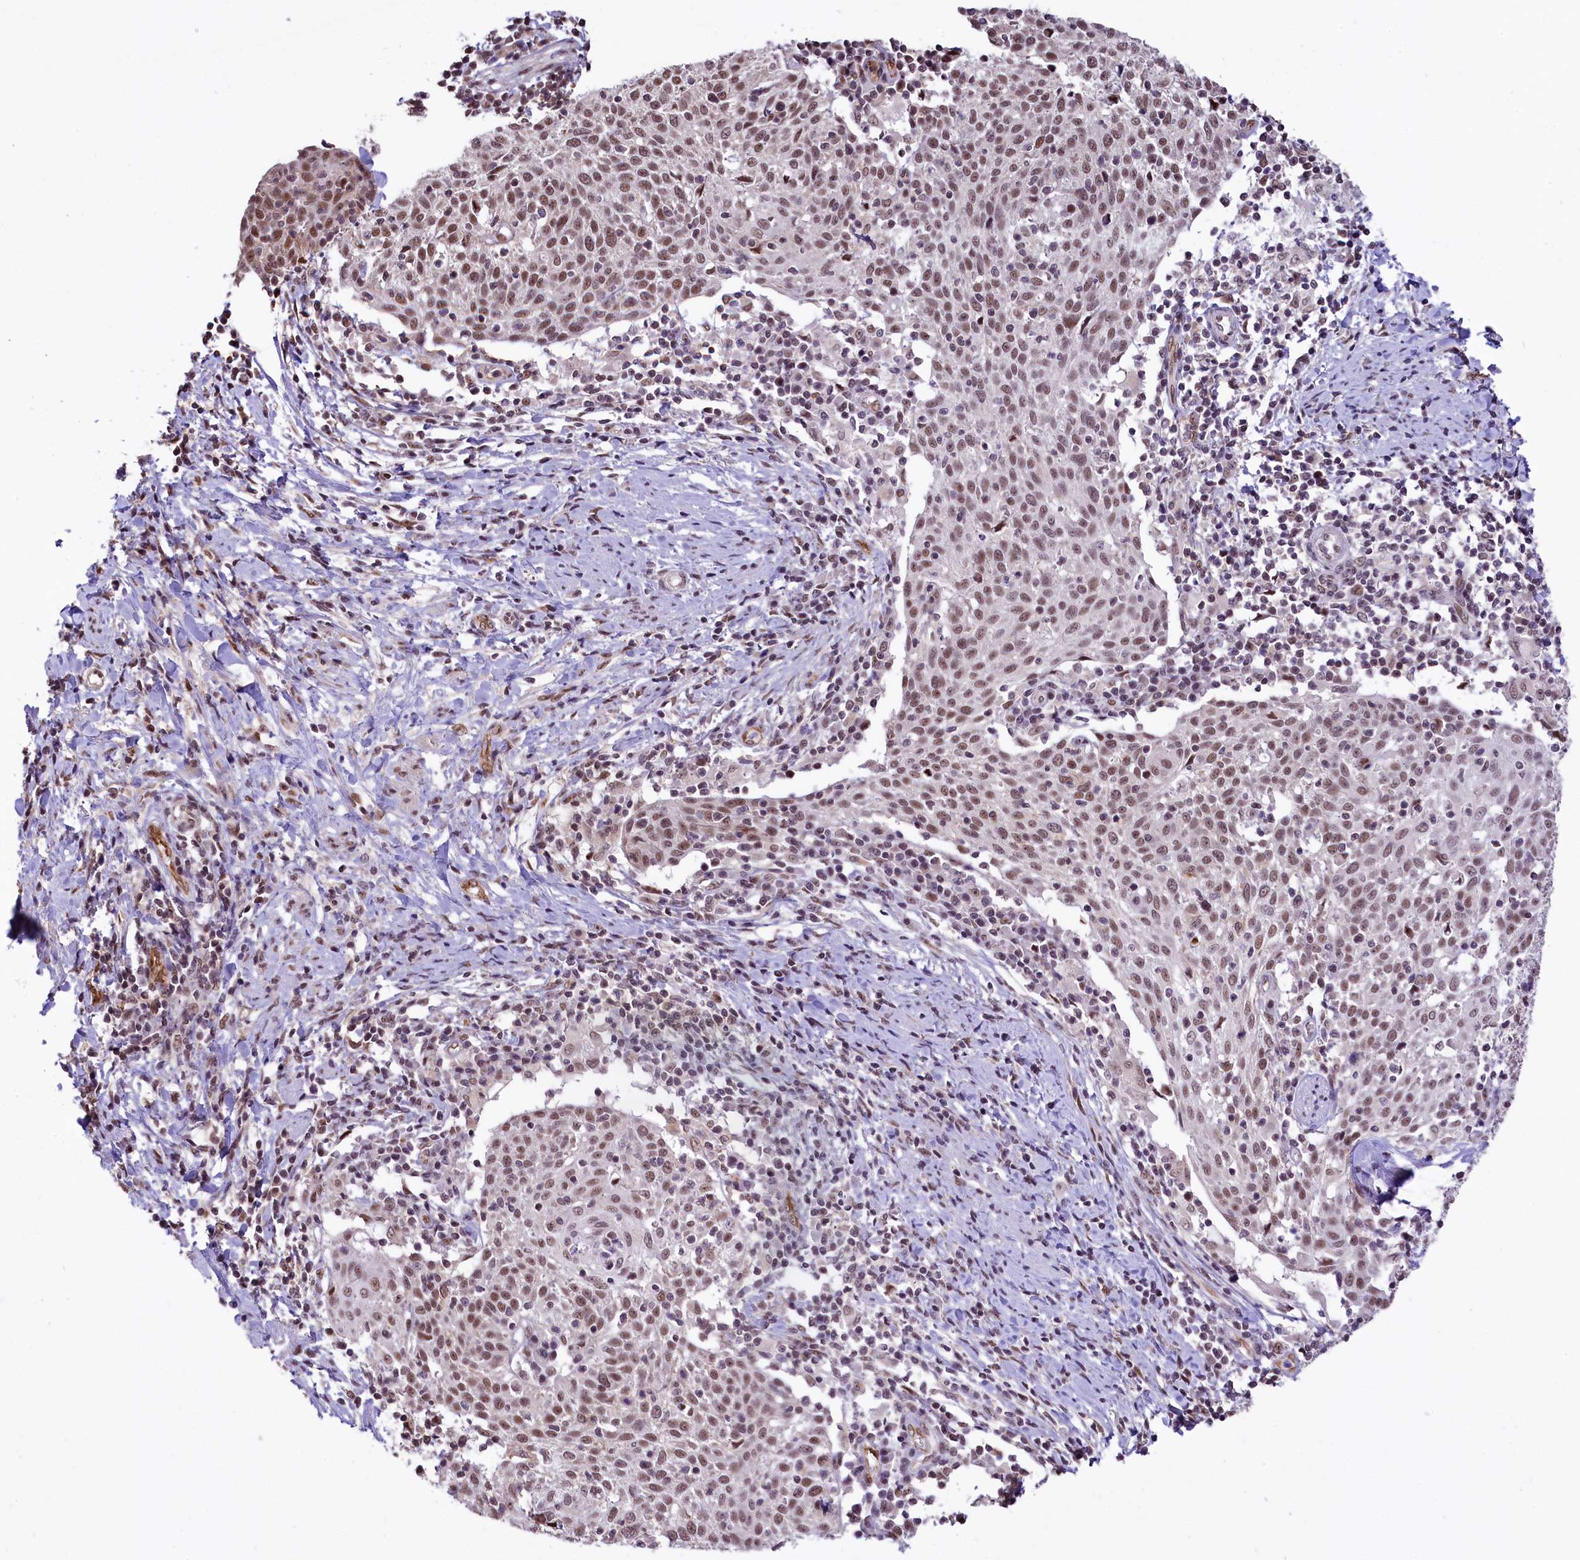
{"staining": {"intensity": "moderate", "quantity": ">75%", "location": "nuclear"}, "tissue": "cervical cancer", "cell_type": "Tumor cells", "image_type": "cancer", "snomed": [{"axis": "morphology", "description": "Squamous cell carcinoma, NOS"}, {"axis": "topography", "description": "Cervix"}], "caption": "Human squamous cell carcinoma (cervical) stained with a brown dye demonstrates moderate nuclear positive positivity in about >75% of tumor cells.", "gene": "MRPL54", "patient": {"sex": "female", "age": 52}}